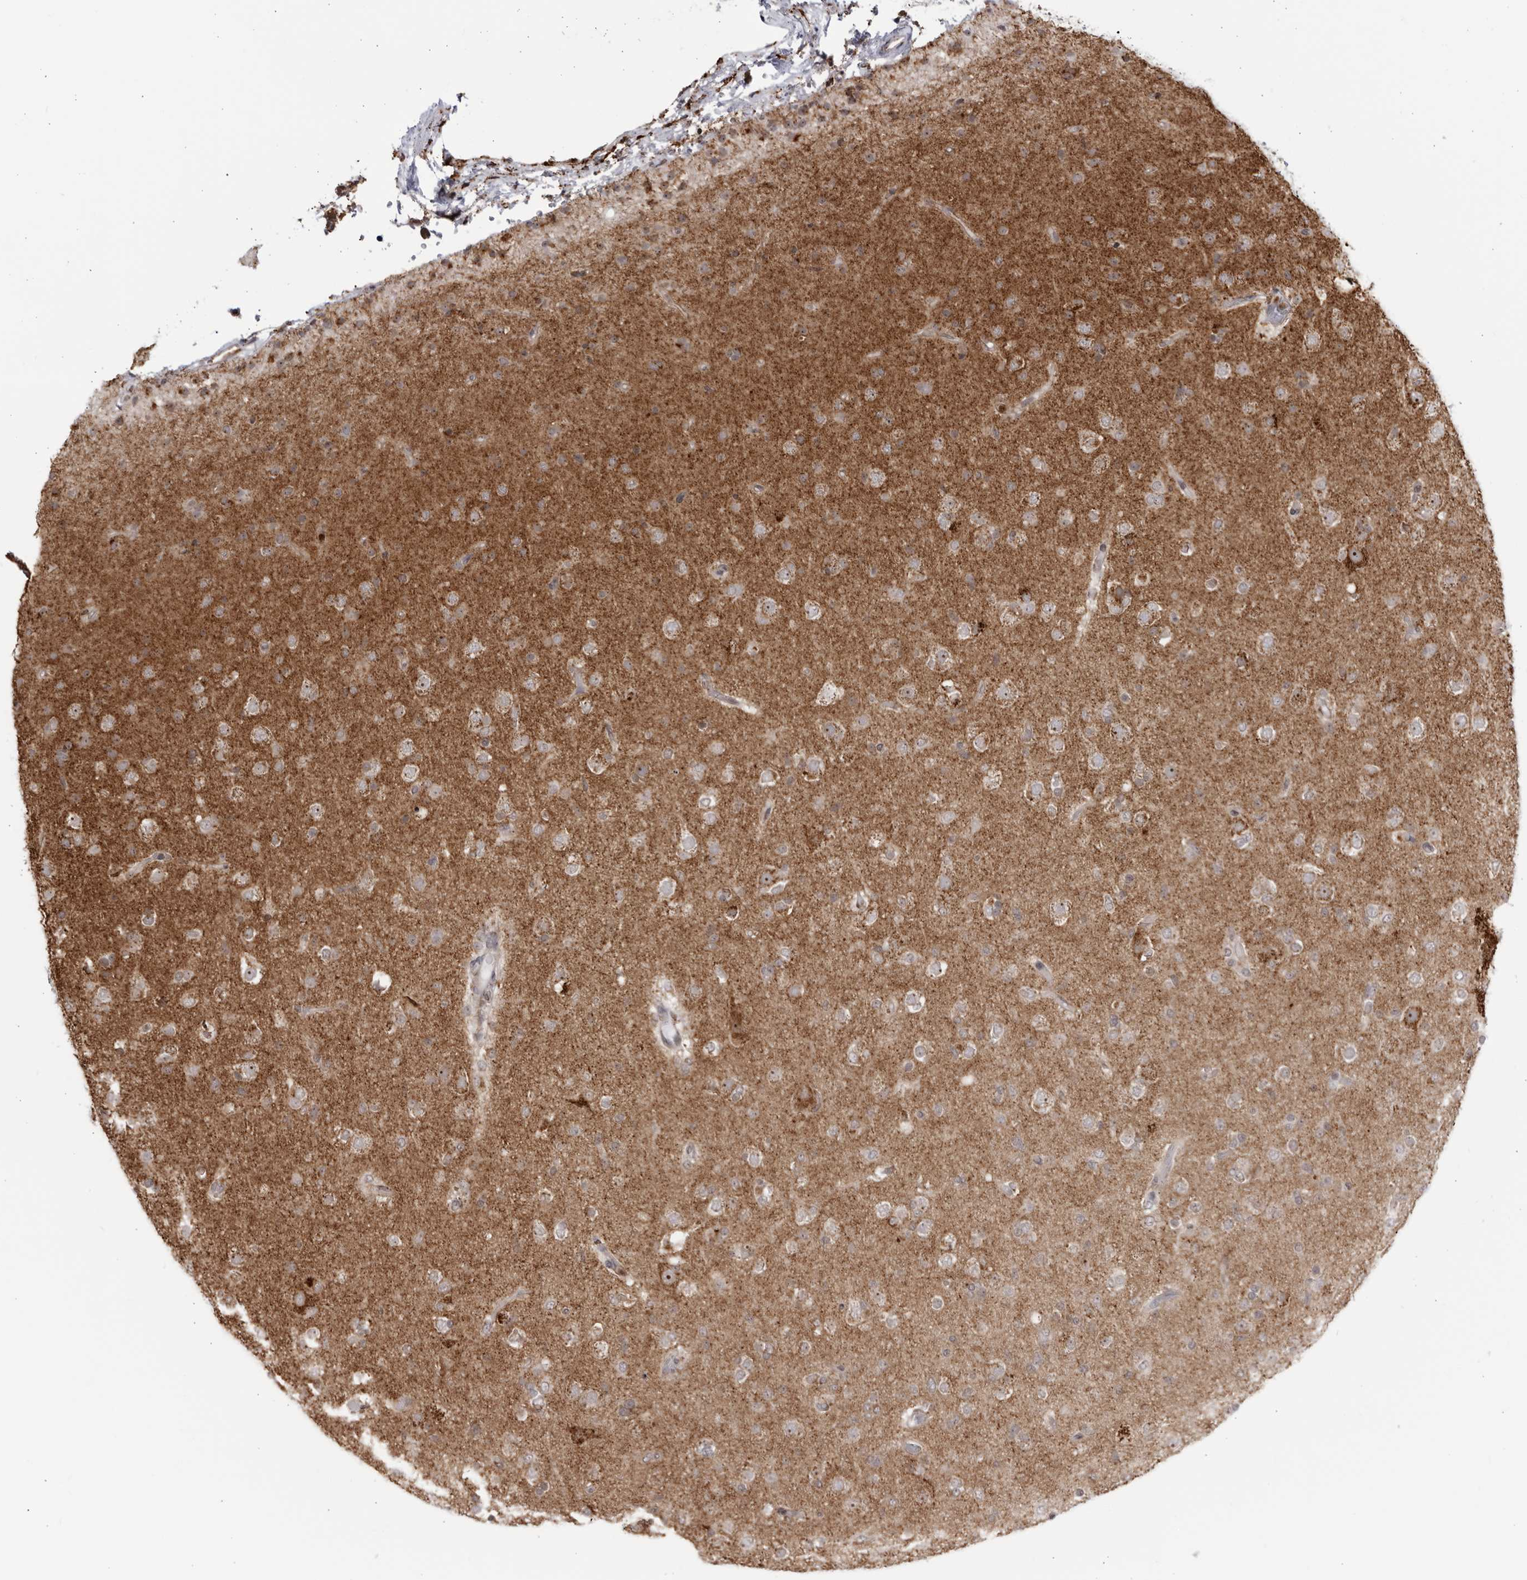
{"staining": {"intensity": "moderate", "quantity": ">75%", "location": "nuclear"}, "tissue": "glioma", "cell_type": "Tumor cells", "image_type": "cancer", "snomed": [{"axis": "morphology", "description": "Glioma, malignant, Low grade"}, {"axis": "topography", "description": "Brain"}], "caption": "Brown immunohistochemical staining in human glioma reveals moderate nuclear positivity in about >75% of tumor cells. (IHC, brightfield microscopy, high magnification).", "gene": "RBM34", "patient": {"sex": "male", "age": 65}}